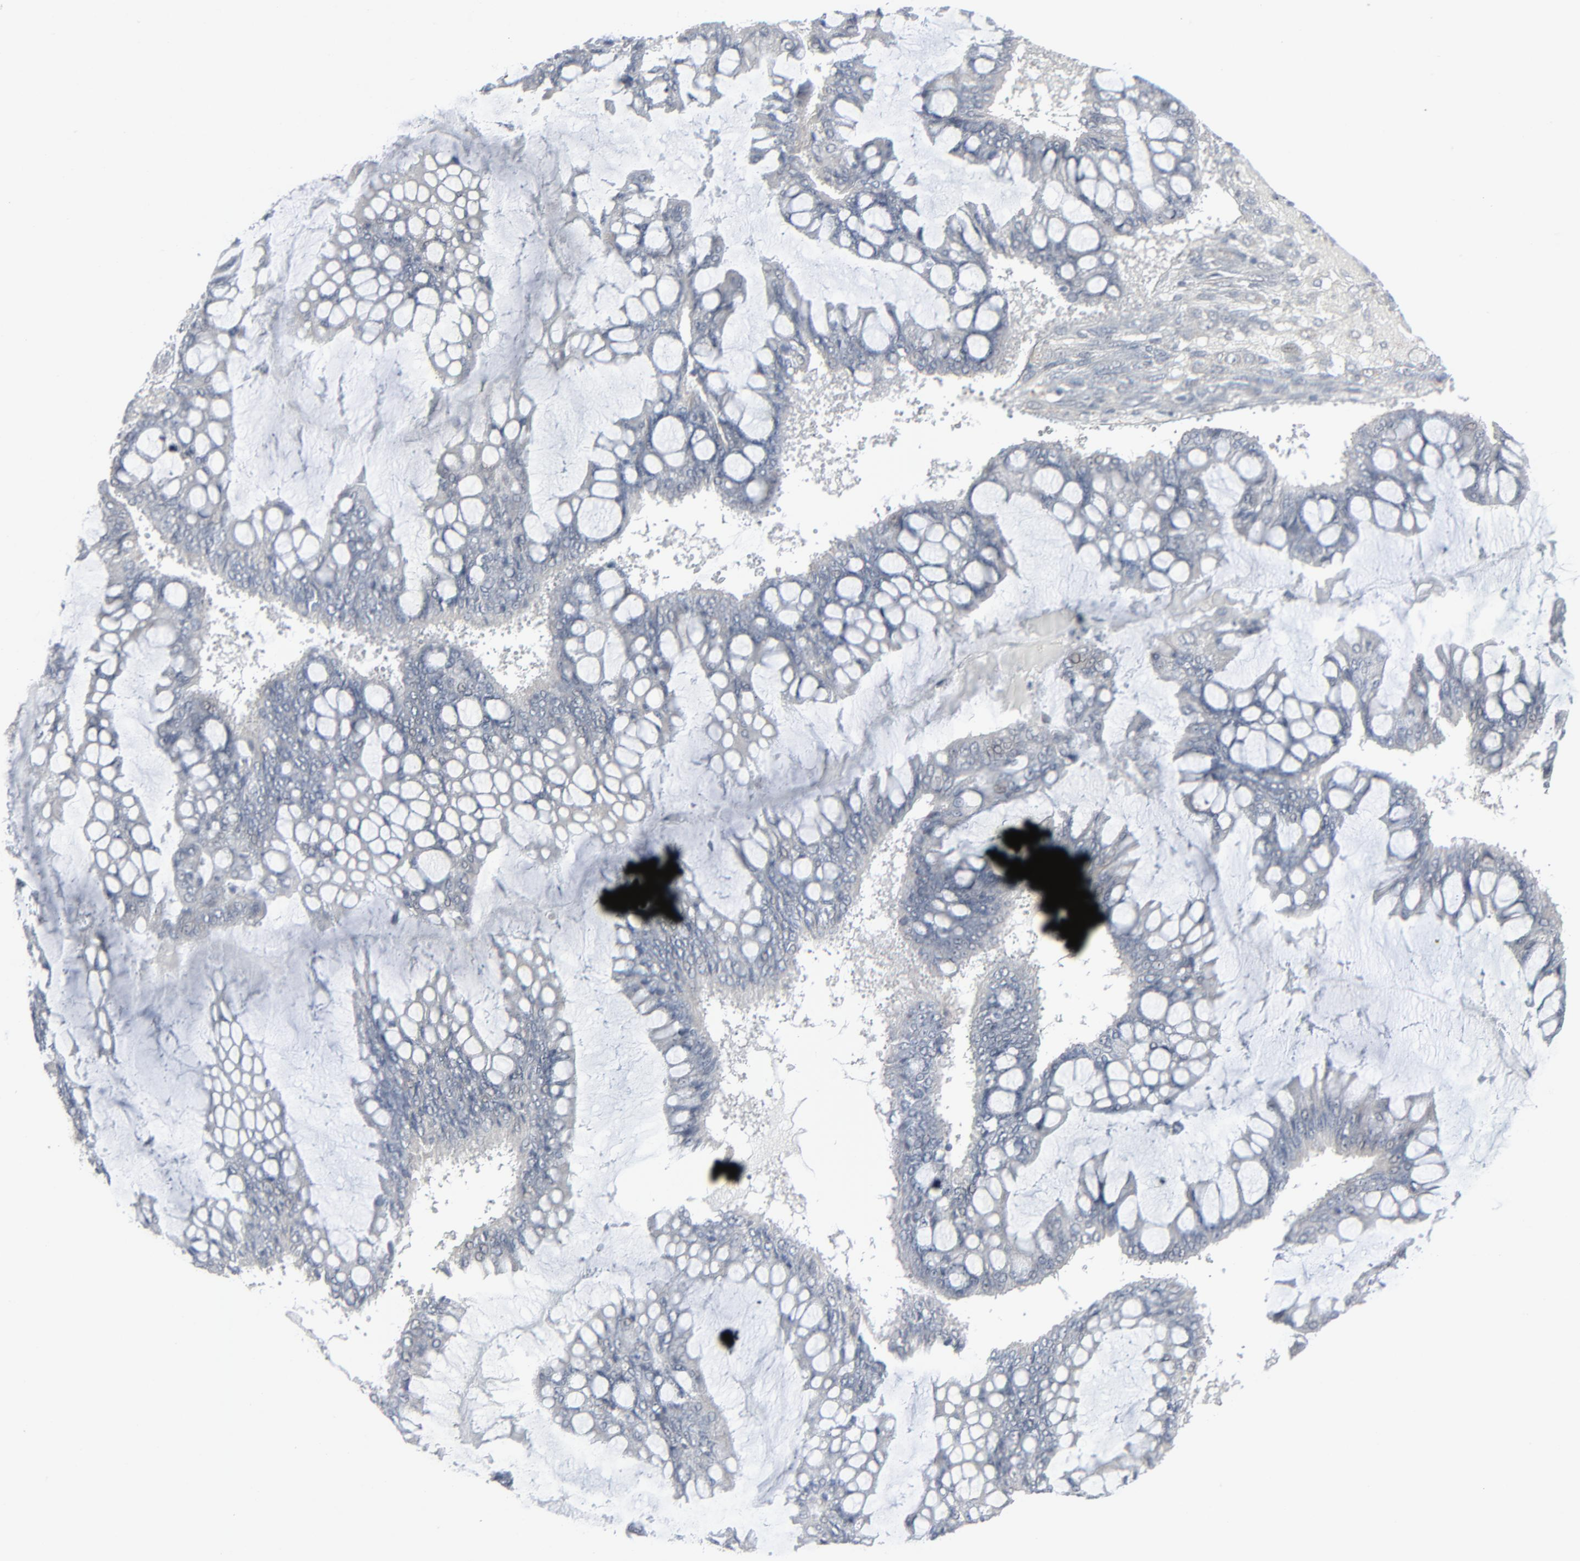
{"staining": {"intensity": "weak", "quantity": "<25%", "location": "cytoplasmic/membranous"}, "tissue": "ovarian cancer", "cell_type": "Tumor cells", "image_type": "cancer", "snomed": [{"axis": "morphology", "description": "Cystadenocarcinoma, mucinous, NOS"}, {"axis": "topography", "description": "Ovary"}], "caption": "This is a photomicrograph of immunohistochemistry staining of ovarian cancer (mucinous cystadenocarcinoma), which shows no positivity in tumor cells. (DAB (3,3'-diaminobenzidine) immunohistochemistry (IHC) with hematoxylin counter stain).", "gene": "NEUROD1", "patient": {"sex": "female", "age": 73}}